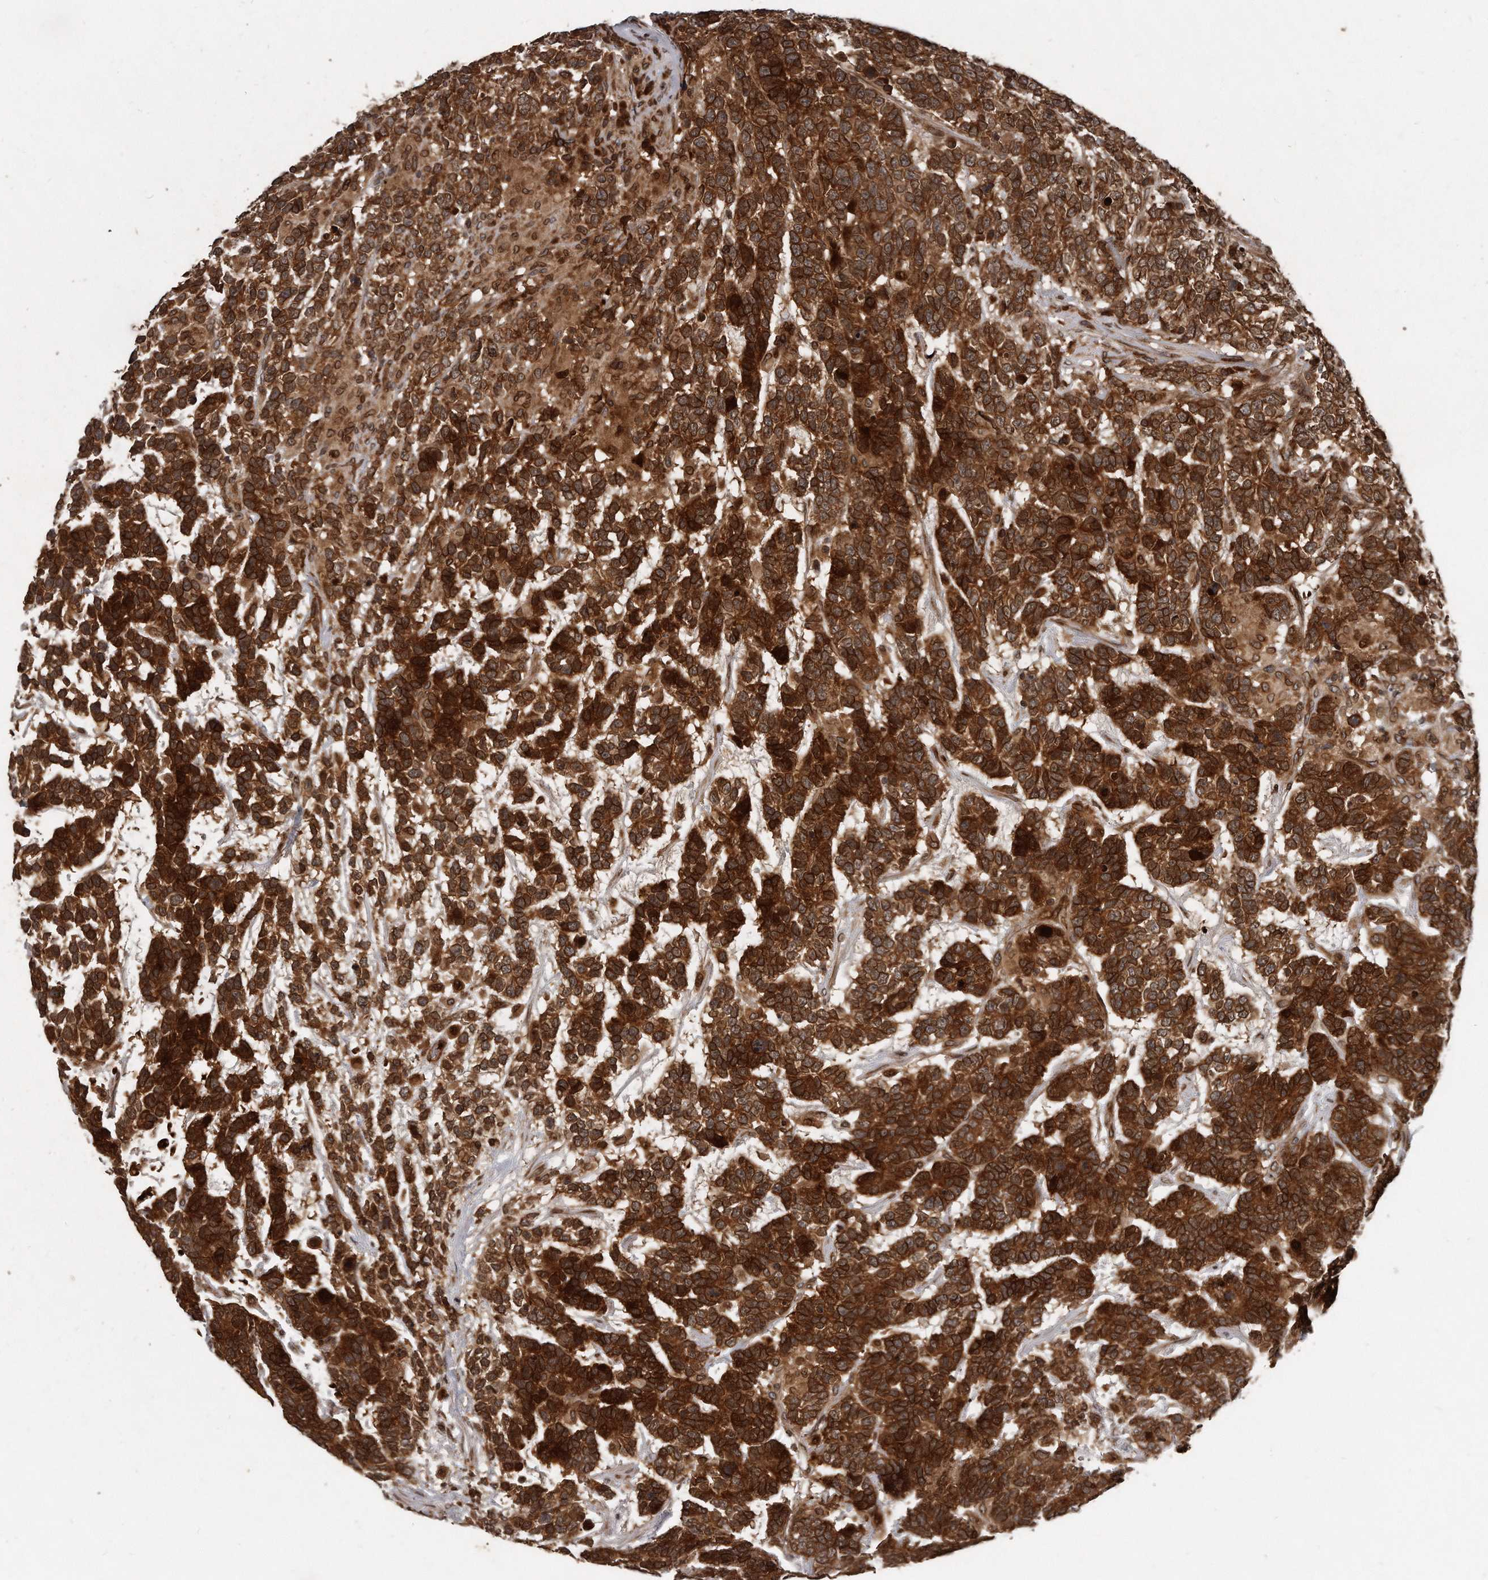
{"staining": {"intensity": "strong", "quantity": ">75%", "location": "cytoplasmic/membranous,nuclear"}, "tissue": "testis cancer", "cell_type": "Tumor cells", "image_type": "cancer", "snomed": [{"axis": "morphology", "description": "Carcinoma, Embryonal, NOS"}, {"axis": "topography", "description": "Testis"}], "caption": "DAB (3,3'-diaminobenzidine) immunohistochemical staining of human testis cancer exhibits strong cytoplasmic/membranous and nuclear protein expression in approximately >75% of tumor cells. Nuclei are stained in blue.", "gene": "GCH1", "patient": {"sex": "male", "age": 26}}